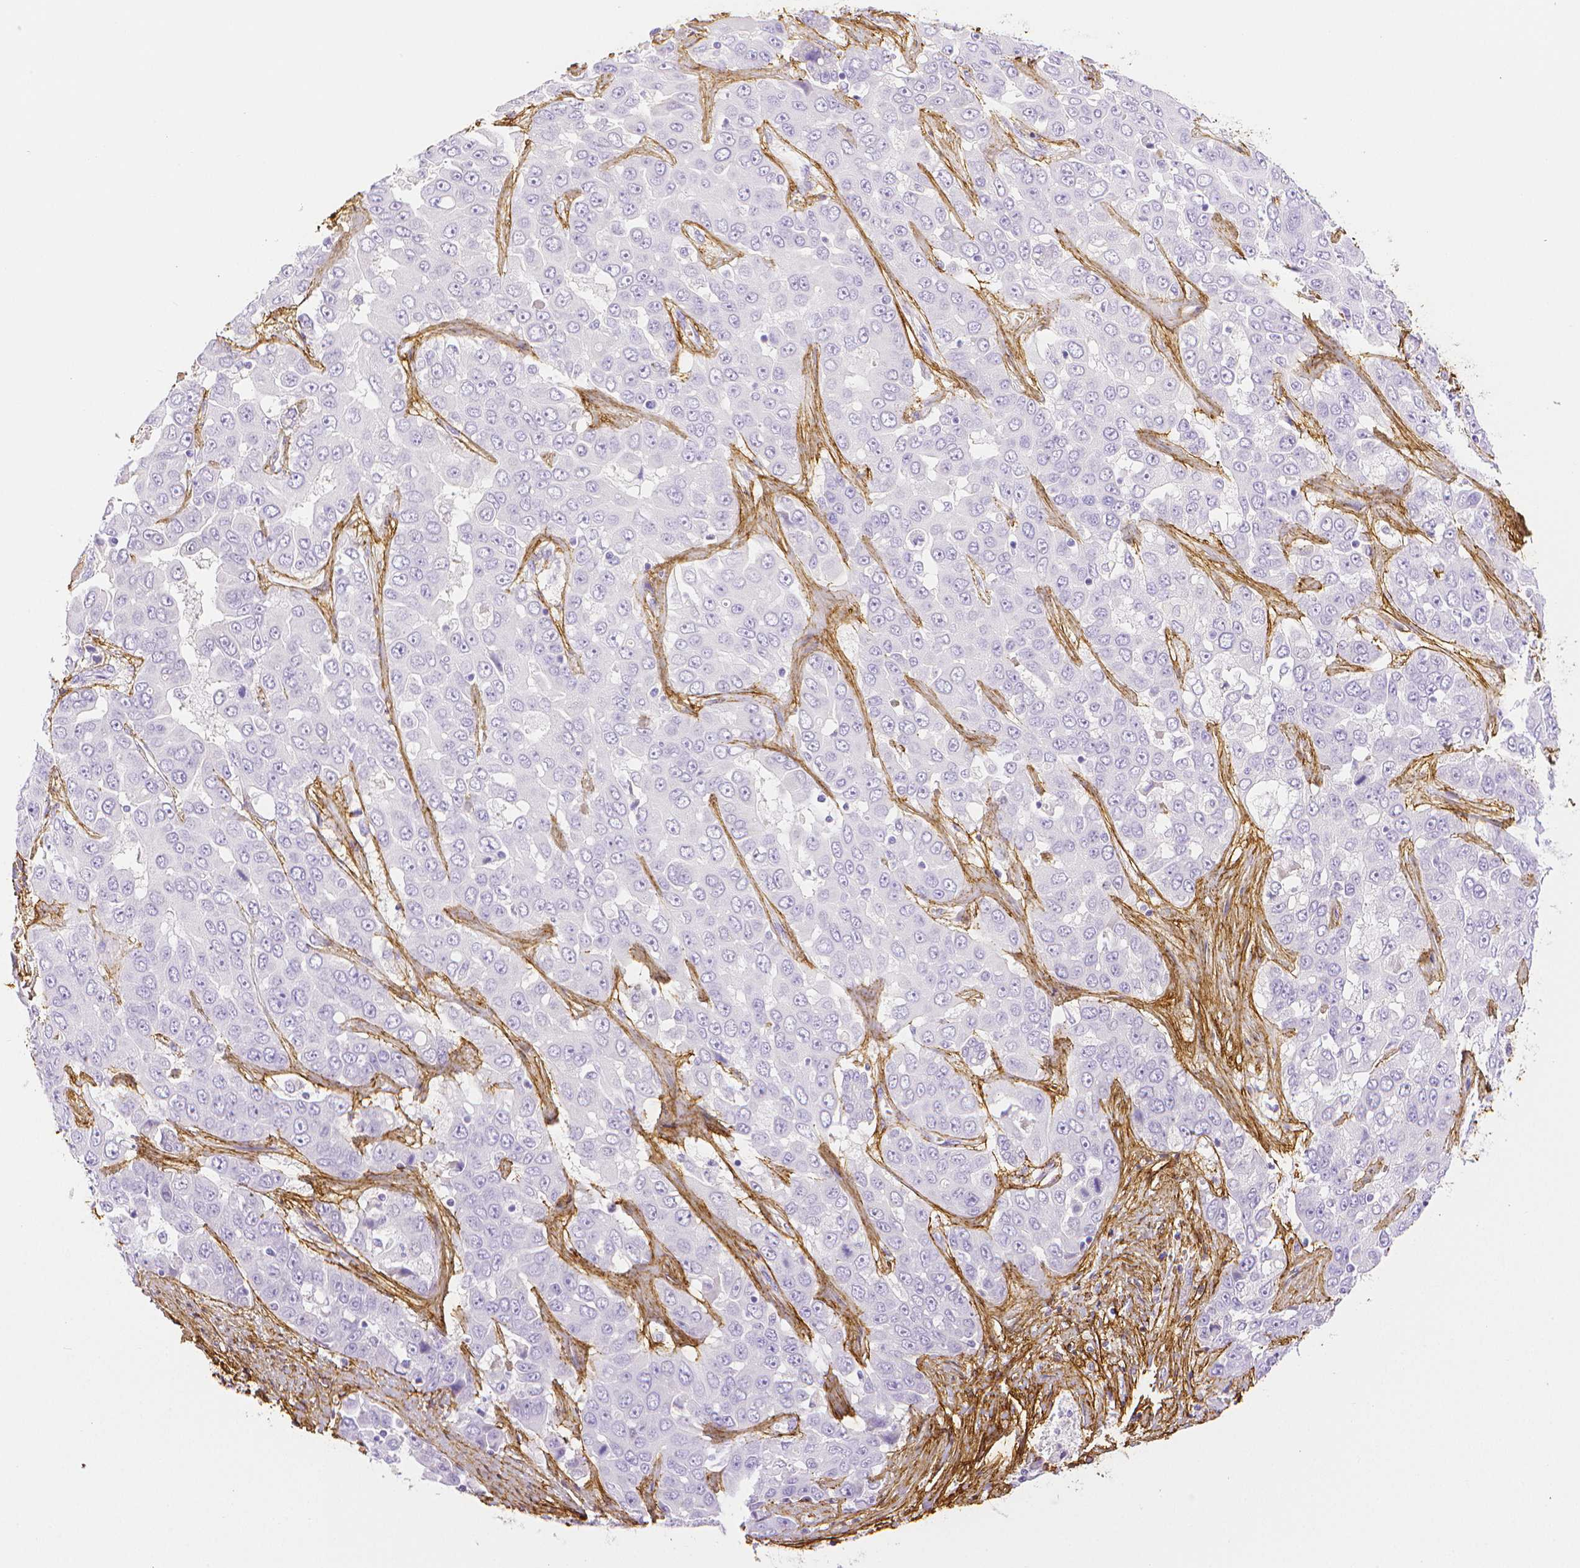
{"staining": {"intensity": "negative", "quantity": "none", "location": "none"}, "tissue": "liver cancer", "cell_type": "Tumor cells", "image_type": "cancer", "snomed": [{"axis": "morphology", "description": "Cholangiocarcinoma"}, {"axis": "topography", "description": "Liver"}], "caption": "Immunohistochemistry photomicrograph of human liver cancer (cholangiocarcinoma) stained for a protein (brown), which demonstrates no expression in tumor cells.", "gene": "FBN1", "patient": {"sex": "female", "age": 52}}